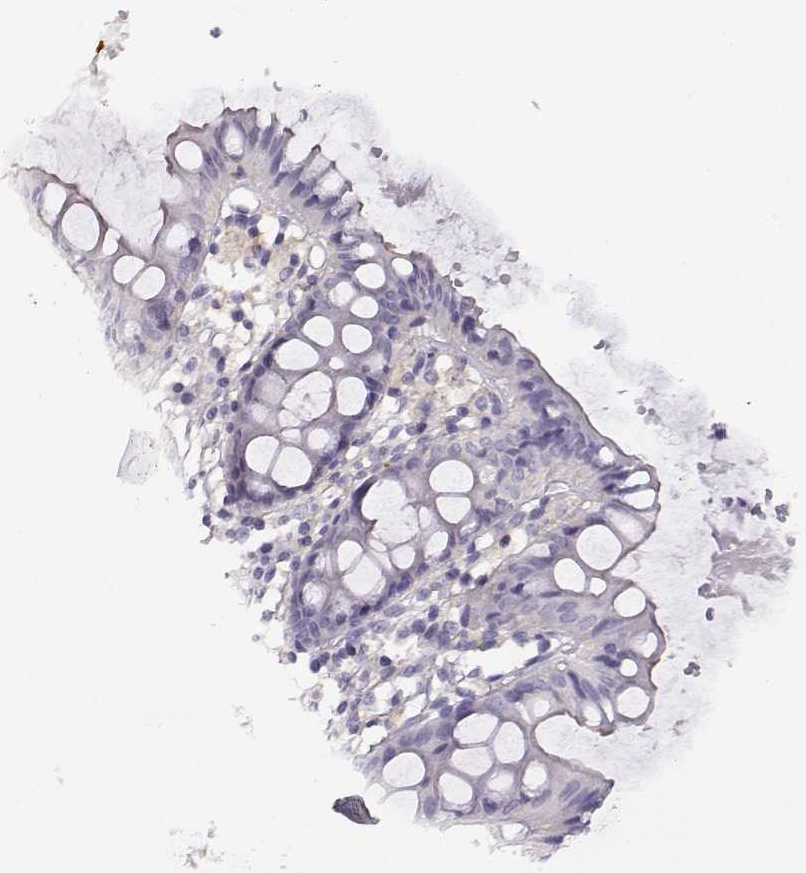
{"staining": {"intensity": "negative", "quantity": "none", "location": "none"}, "tissue": "colon", "cell_type": "Endothelial cells", "image_type": "normal", "snomed": [{"axis": "morphology", "description": "Normal tissue, NOS"}, {"axis": "topography", "description": "Colon"}], "caption": "High magnification brightfield microscopy of normal colon stained with DAB (brown) and counterstained with hematoxylin (blue): endothelial cells show no significant positivity. (DAB IHC with hematoxylin counter stain).", "gene": "DAPL1", "patient": {"sex": "female", "age": 84}}